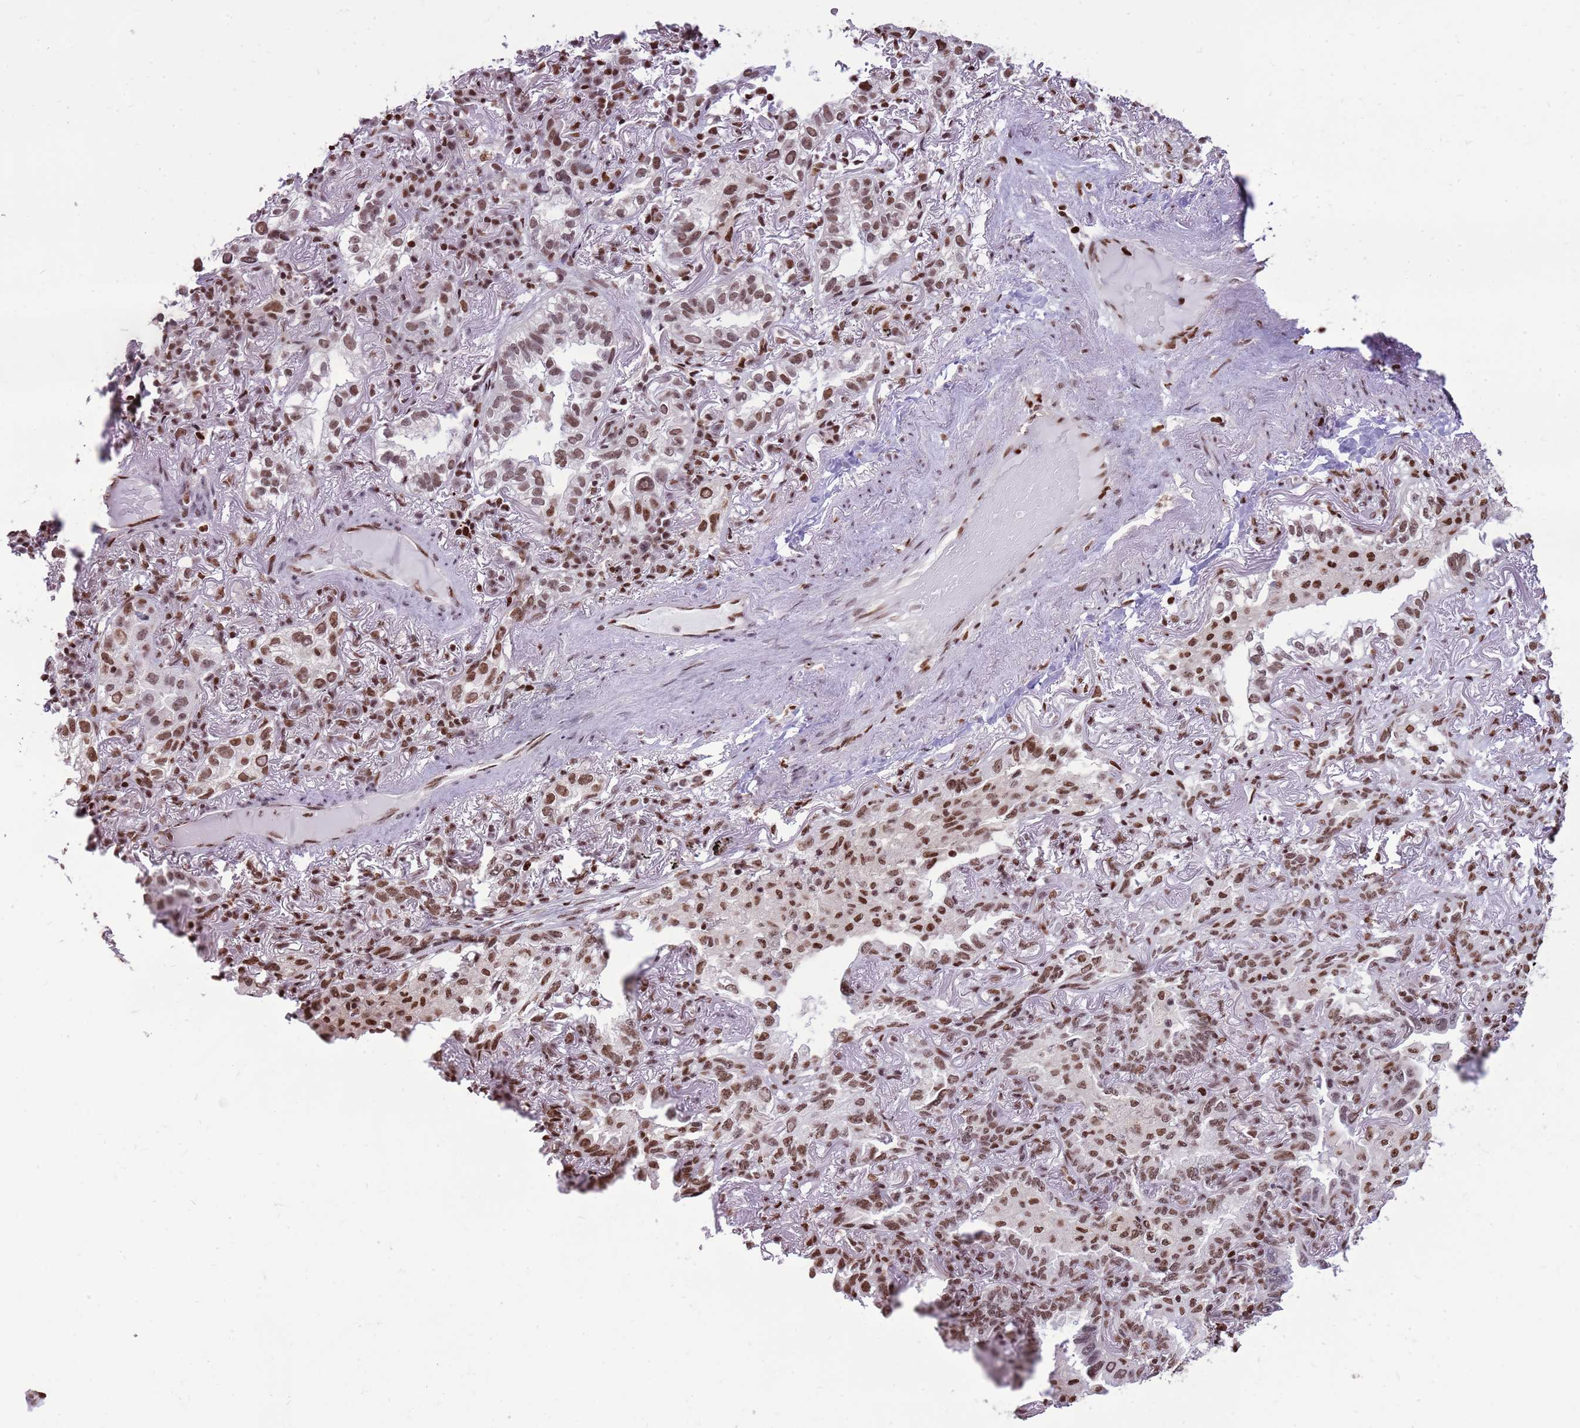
{"staining": {"intensity": "moderate", "quantity": ">75%", "location": "nuclear"}, "tissue": "lung cancer", "cell_type": "Tumor cells", "image_type": "cancer", "snomed": [{"axis": "morphology", "description": "Adenocarcinoma, NOS"}, {"axis": "topography", "description": "Lung"}], "caption": "This photomicrograph reveals immunohistochemistry (IHC) staining of lung adenocarcinoma, with medium moderate nuclear positivity in approximately >75% of tumor cells.", "gene": "WASHC4", "patient": {"sex": "female", "age": 69}}